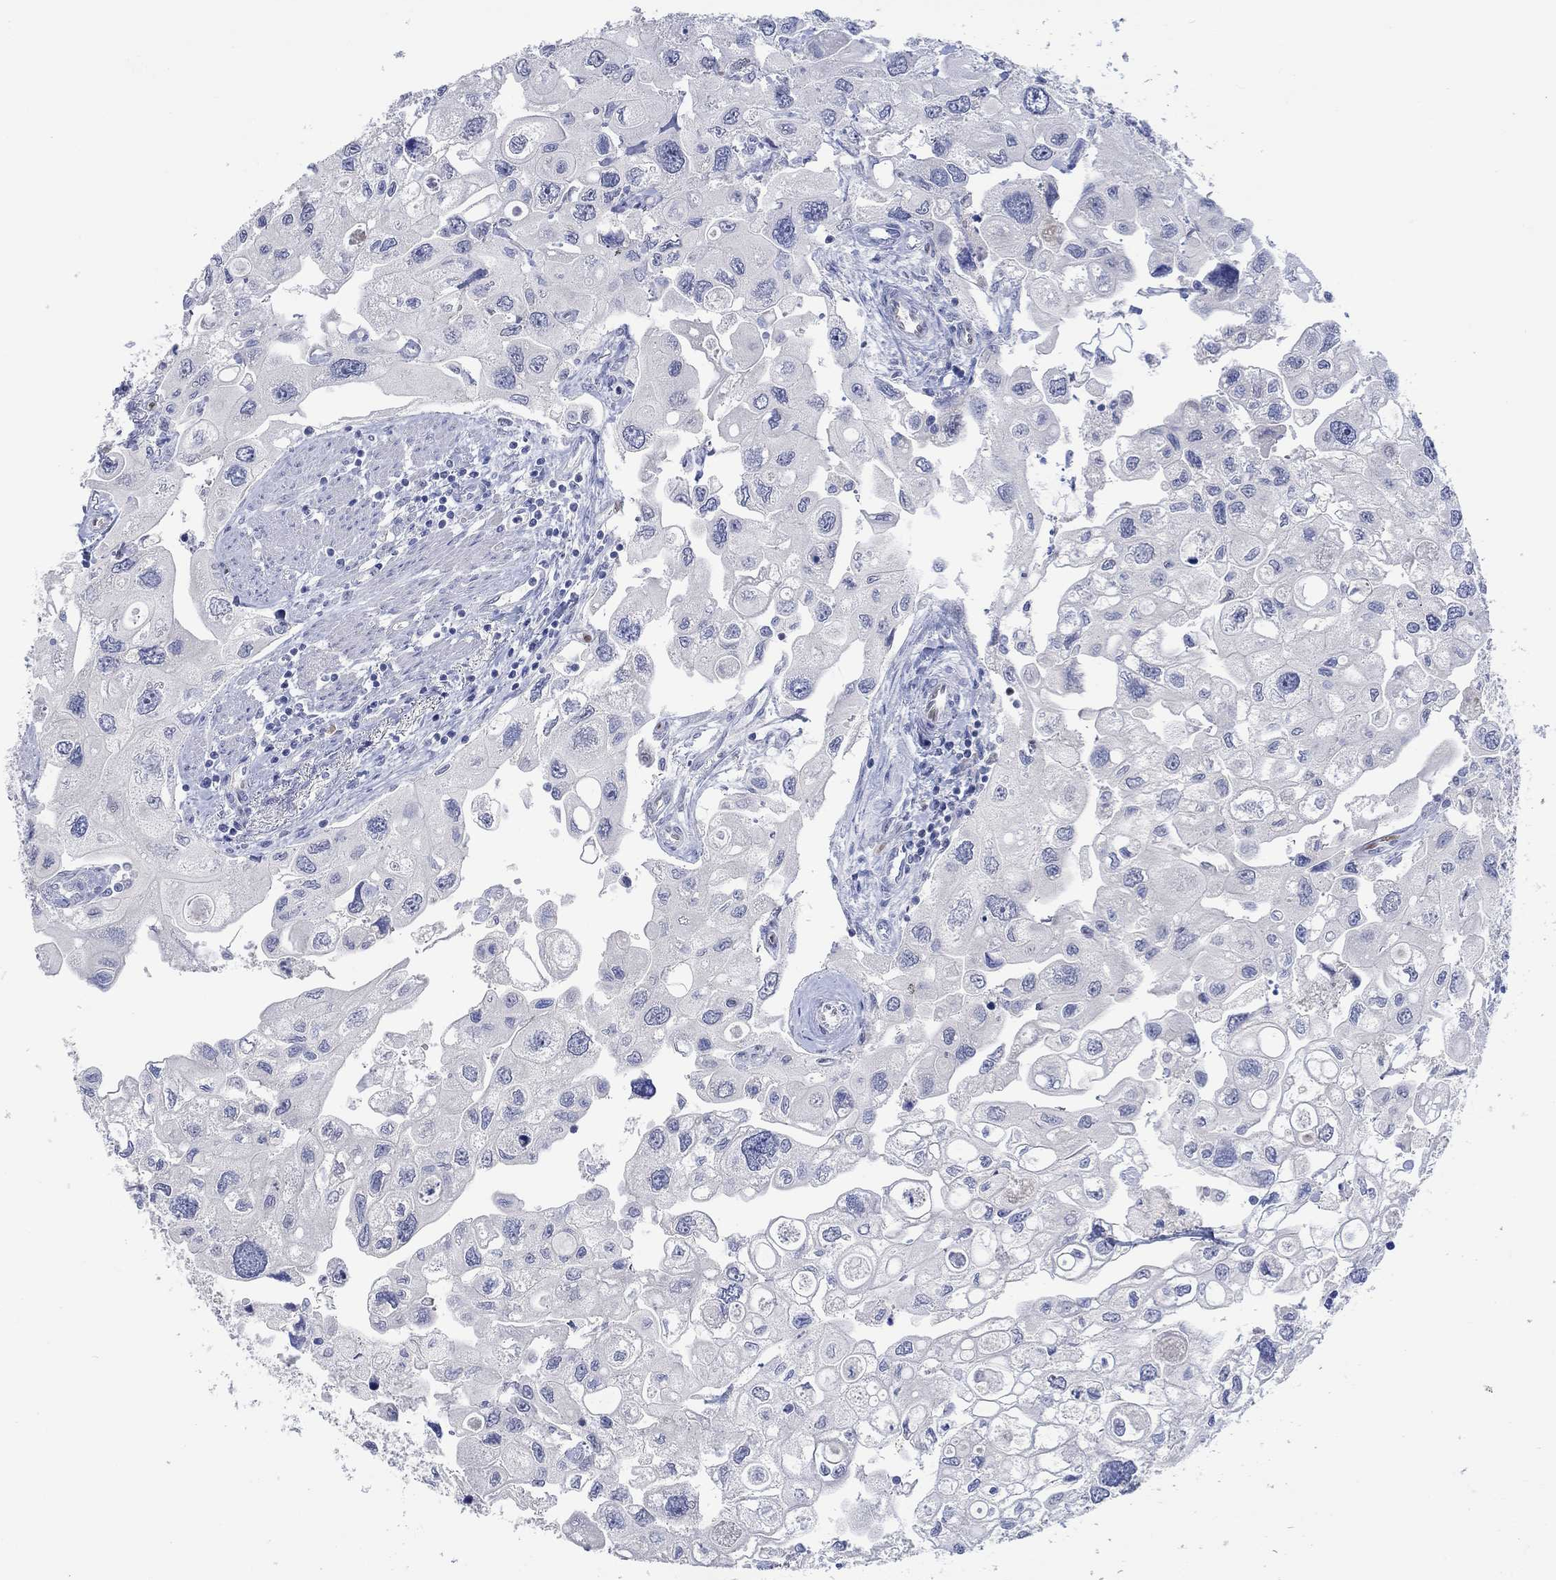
{"staining": {"intensity": "negative", "quantity": "none", "location": "none"}, "tissue": "urothelial cancer", "cell_type": "Tumor cells", "image_type": "cancer", "snomed": [{"axis": "morphology", "description": "Urothelial carcinoma, High grade"}, {"axis": "topography", "description": "Urinary bladder"}], "caption": "The image demonstrates no staining of tumor cells in urothelial carcinoma (high-grade).", "gene": "DLK1", "patient": {"sex": "male", "age": 59}}